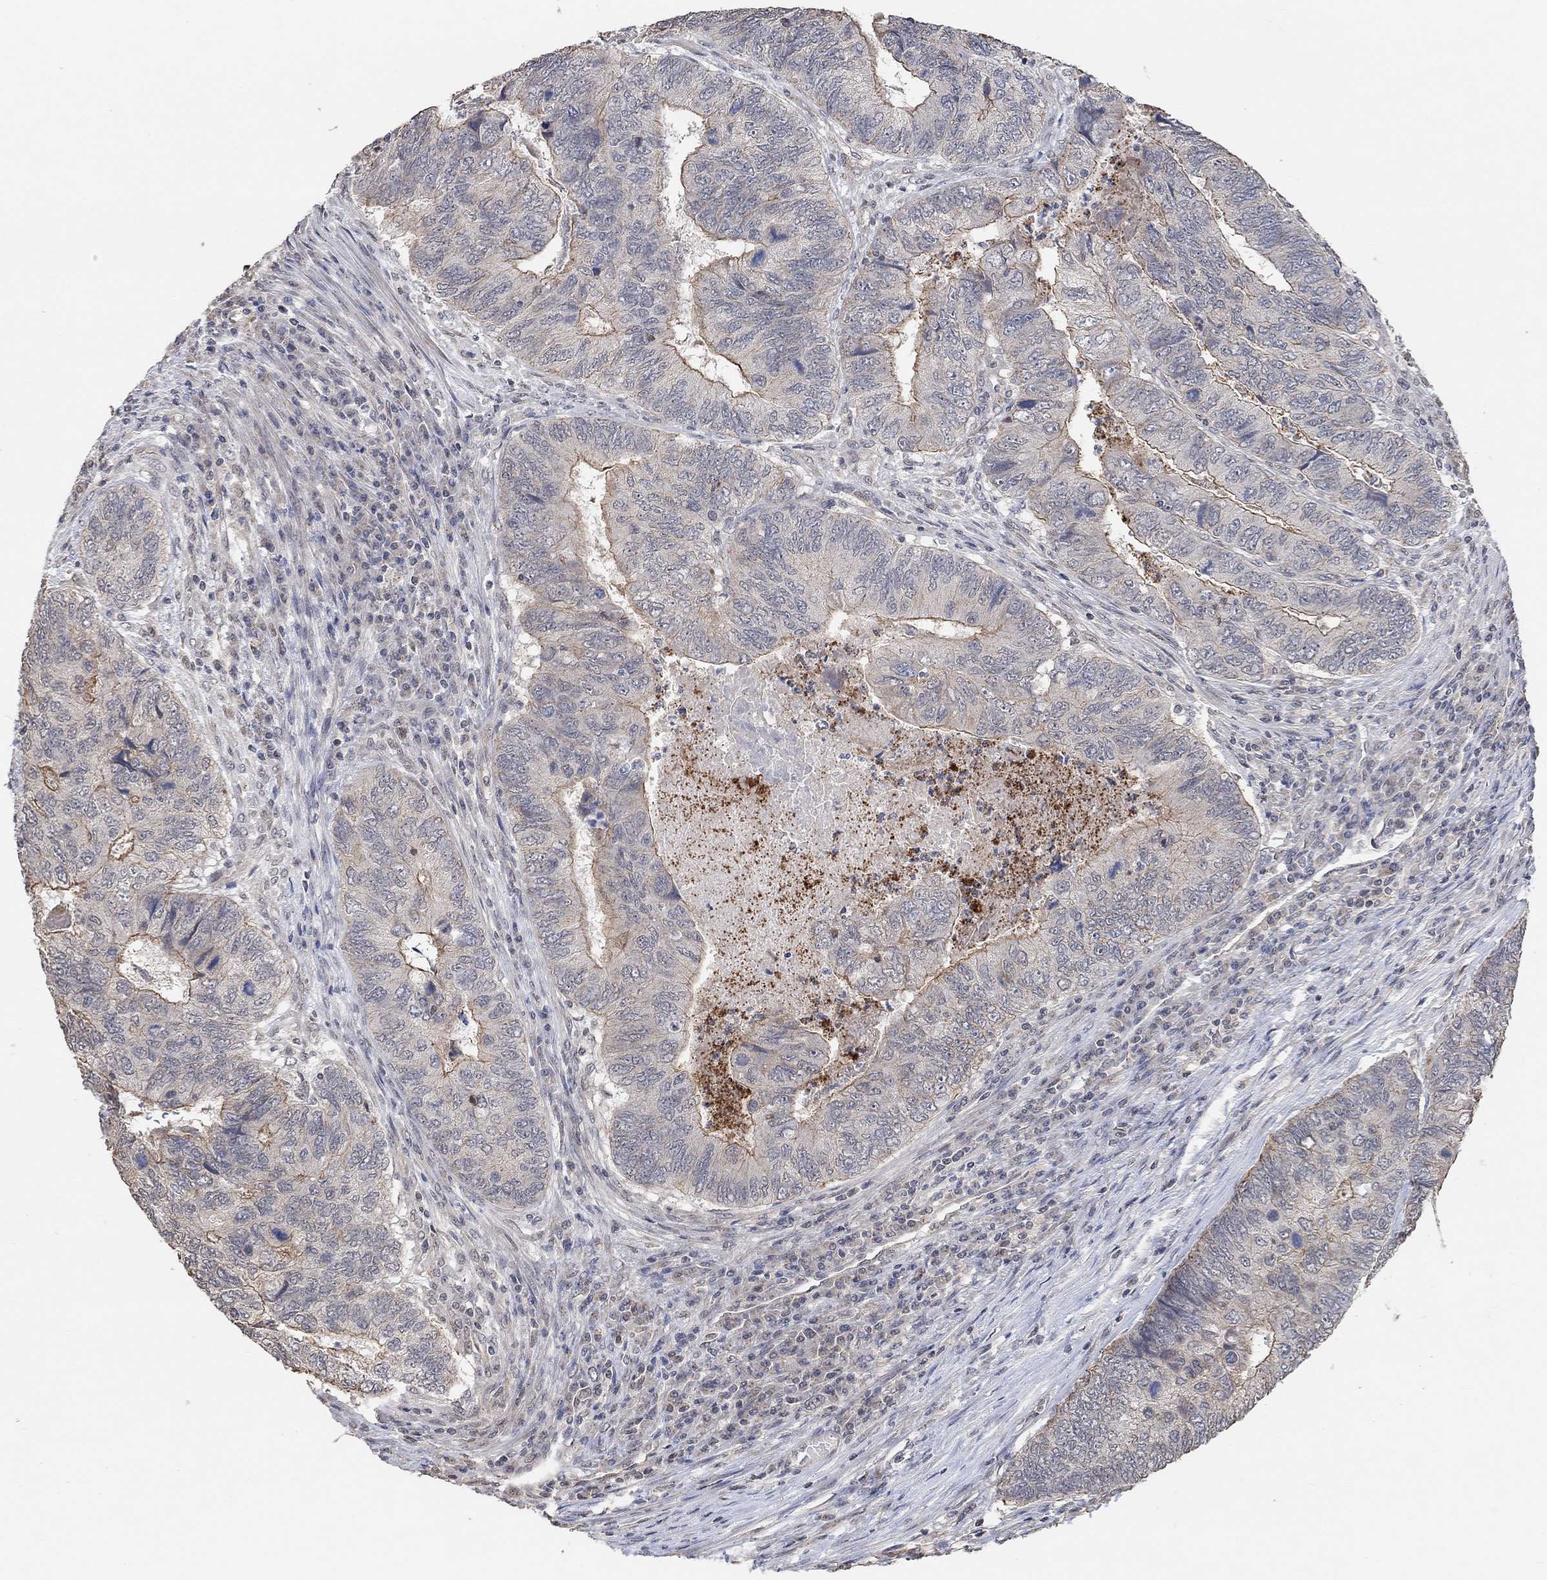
{"staining": {"intensity": "strong", "quantity": "<25%", "location": "cytoplasmic/membranous"}, "tissue": "colorectal cancer", "cell_type": "Tumor cells", "image_type": "cancer", "snomed": [{"axis": "morphology", "description": "Adenocarcinoma, NOS"}, {"axis": "topography", "description": "Colon"}], "caption": "Tumor cells demonstrate medium levels of strong cytoplasmic/membranous staining in about <25% of cells in human adenocarcinoma (colorectal).", "gene": "UNC5B", "patient": {"sex": "female", "age": 67}}